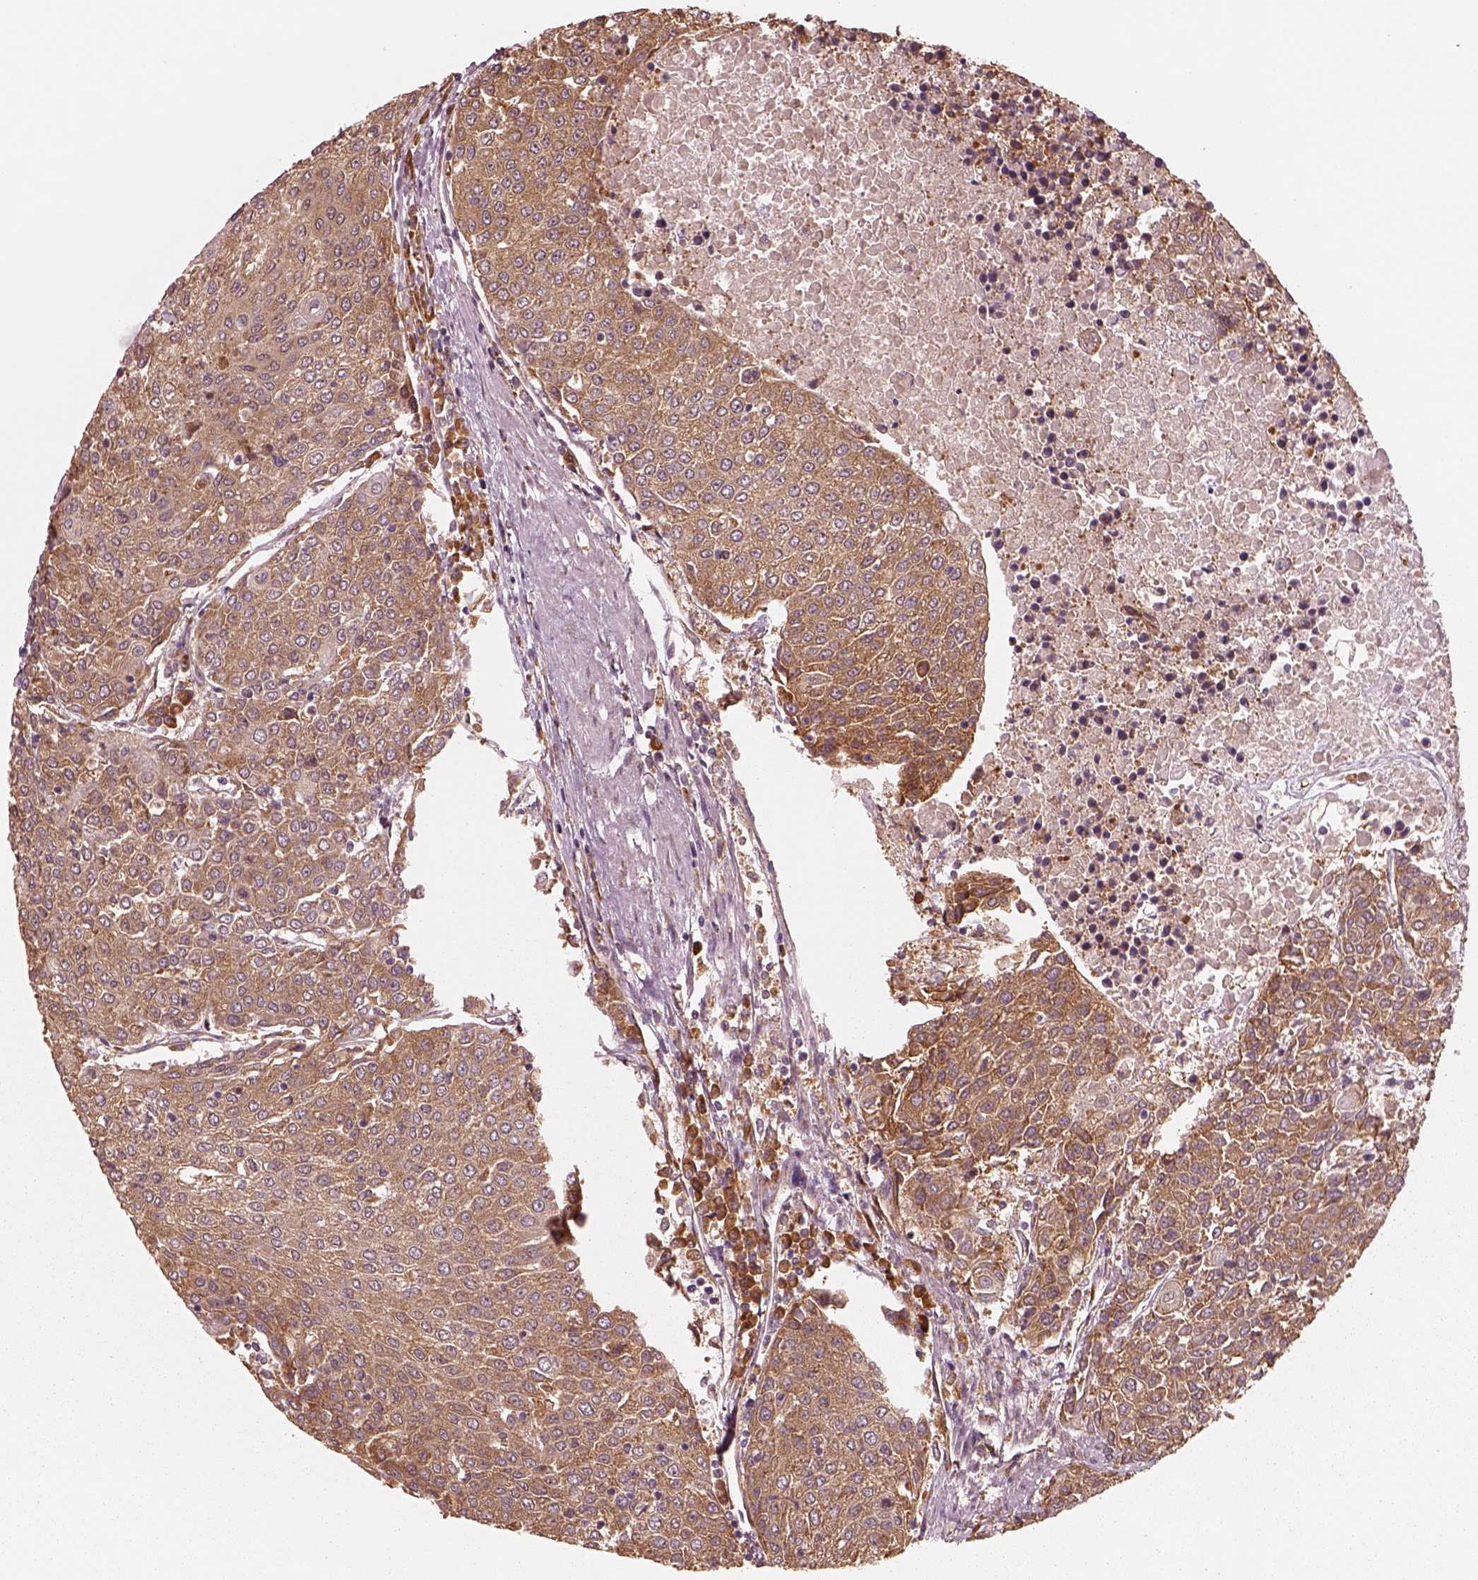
{"staining": {"intensity": "moderate", "quantity": ">75%", "location": "cytoplasmic/membranous"}, "tissue": "urothelial cancer", "cell_type": "Tumor cells", "image_type": "cancer", "snomed": [{"axis": "morphology", "description": "Urothelial carcinoma, High grade"}, {"axis": "topography", "description": "Urinary bladder"}], "caption": "High-grade urothelial carcinoma stained with immunohistochemistry shows moderate cytoplasmic/membranous staining in approximately >75% of tumor cells.", "gene": "RPS5", "patient": {"sex": "female", "age": 85}}